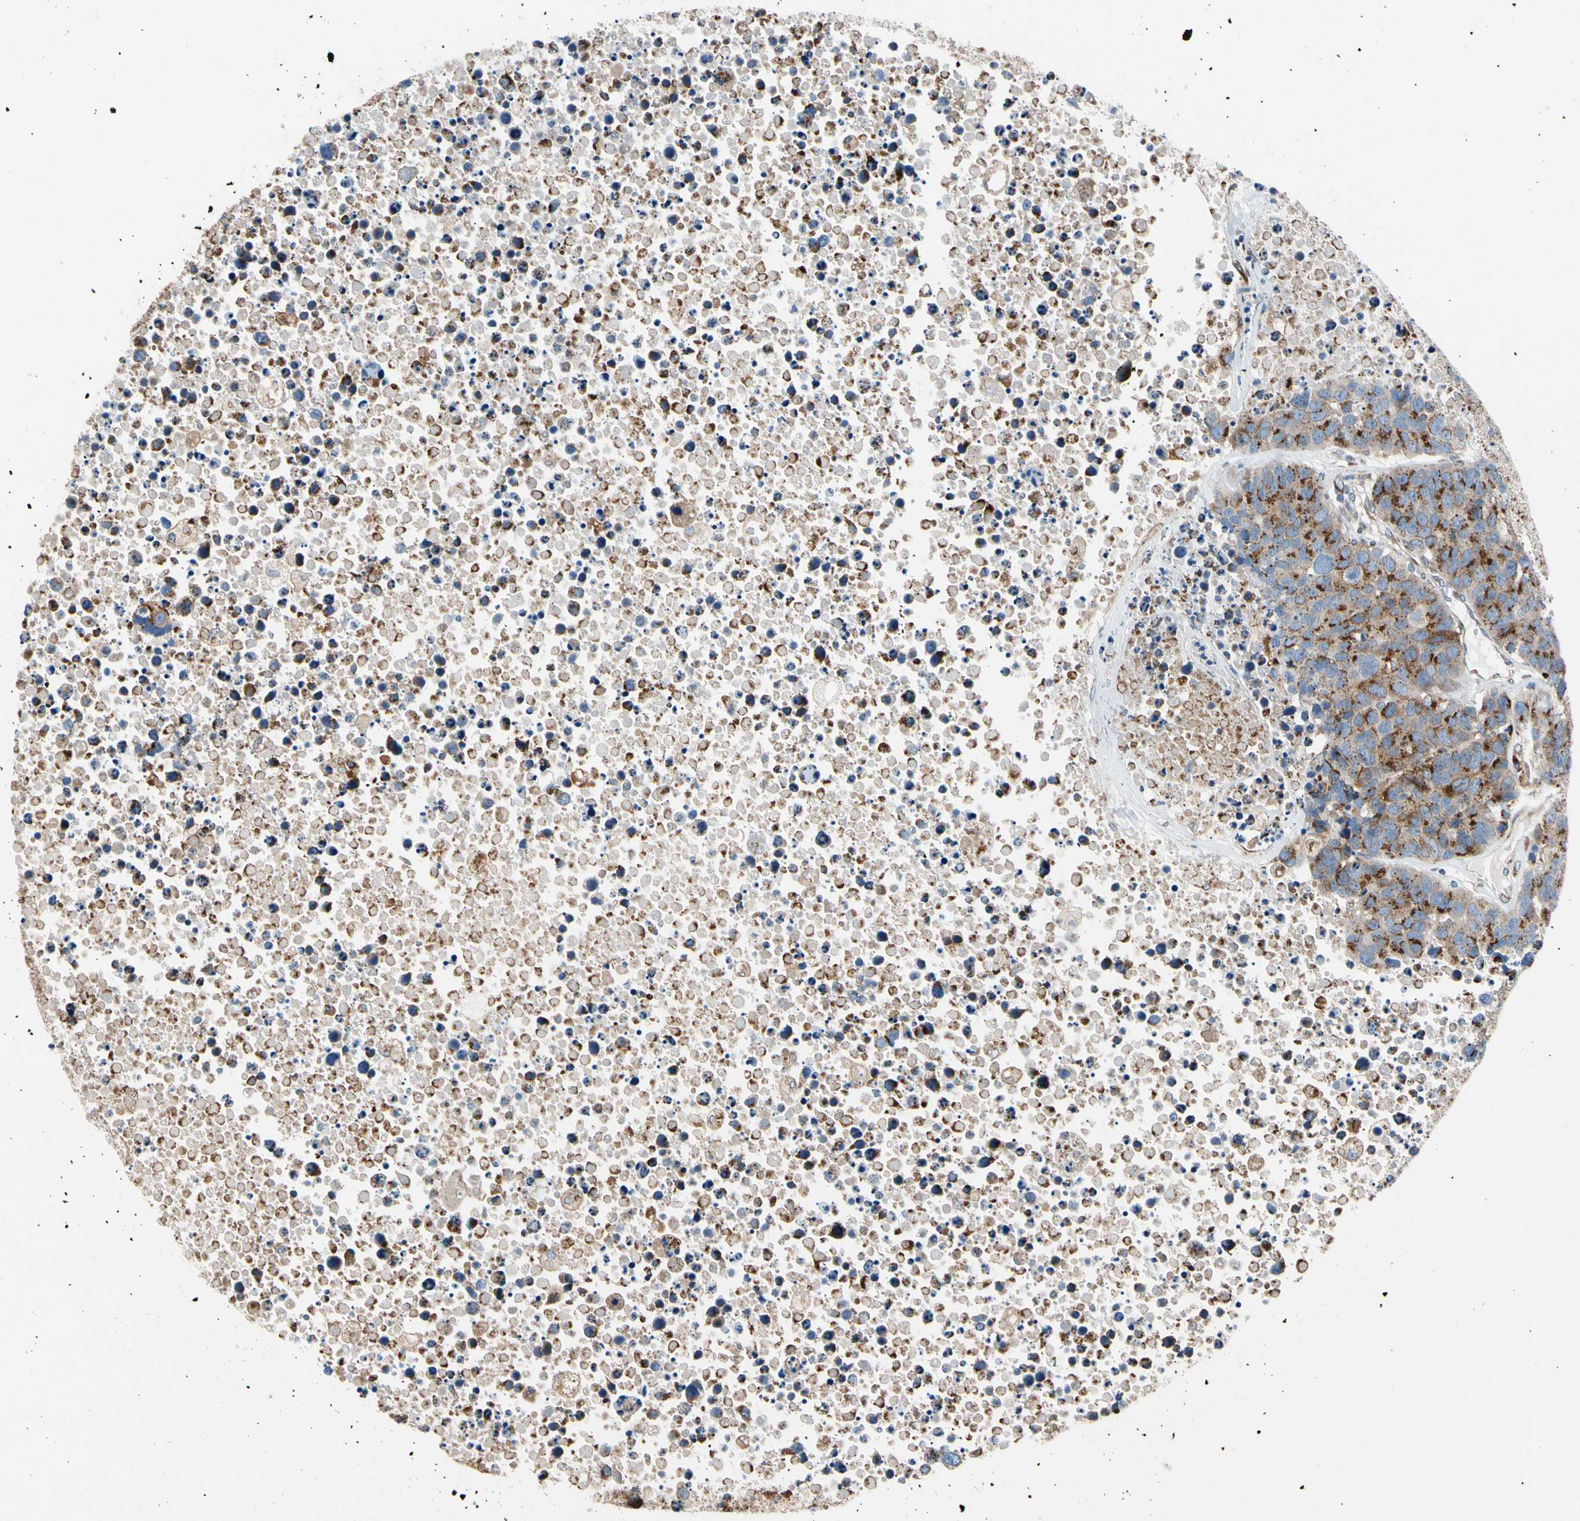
{"staining": {"intensity": "strong", "quantity": ">75%", "location": "cytoplasmic/membranous"}, "tissue": "carcinoid", "cell_type": "Tumor cells", "image_type": "cancer", "snomed": [{"axis": "morphology", "description": "Carcinoid, malignant, NOS"}, {"axis": "topography", "description": "Lung"}], "caption": "Immunohistochemistry (IHC) (DAB) staining of human malignant carcinoid exhibits strong cytoplasmic/membranous protein positivity in approximately >75% of tumor cells.", "gene": "NUCB1", "patient": {"sex": "male", "age": 60}}